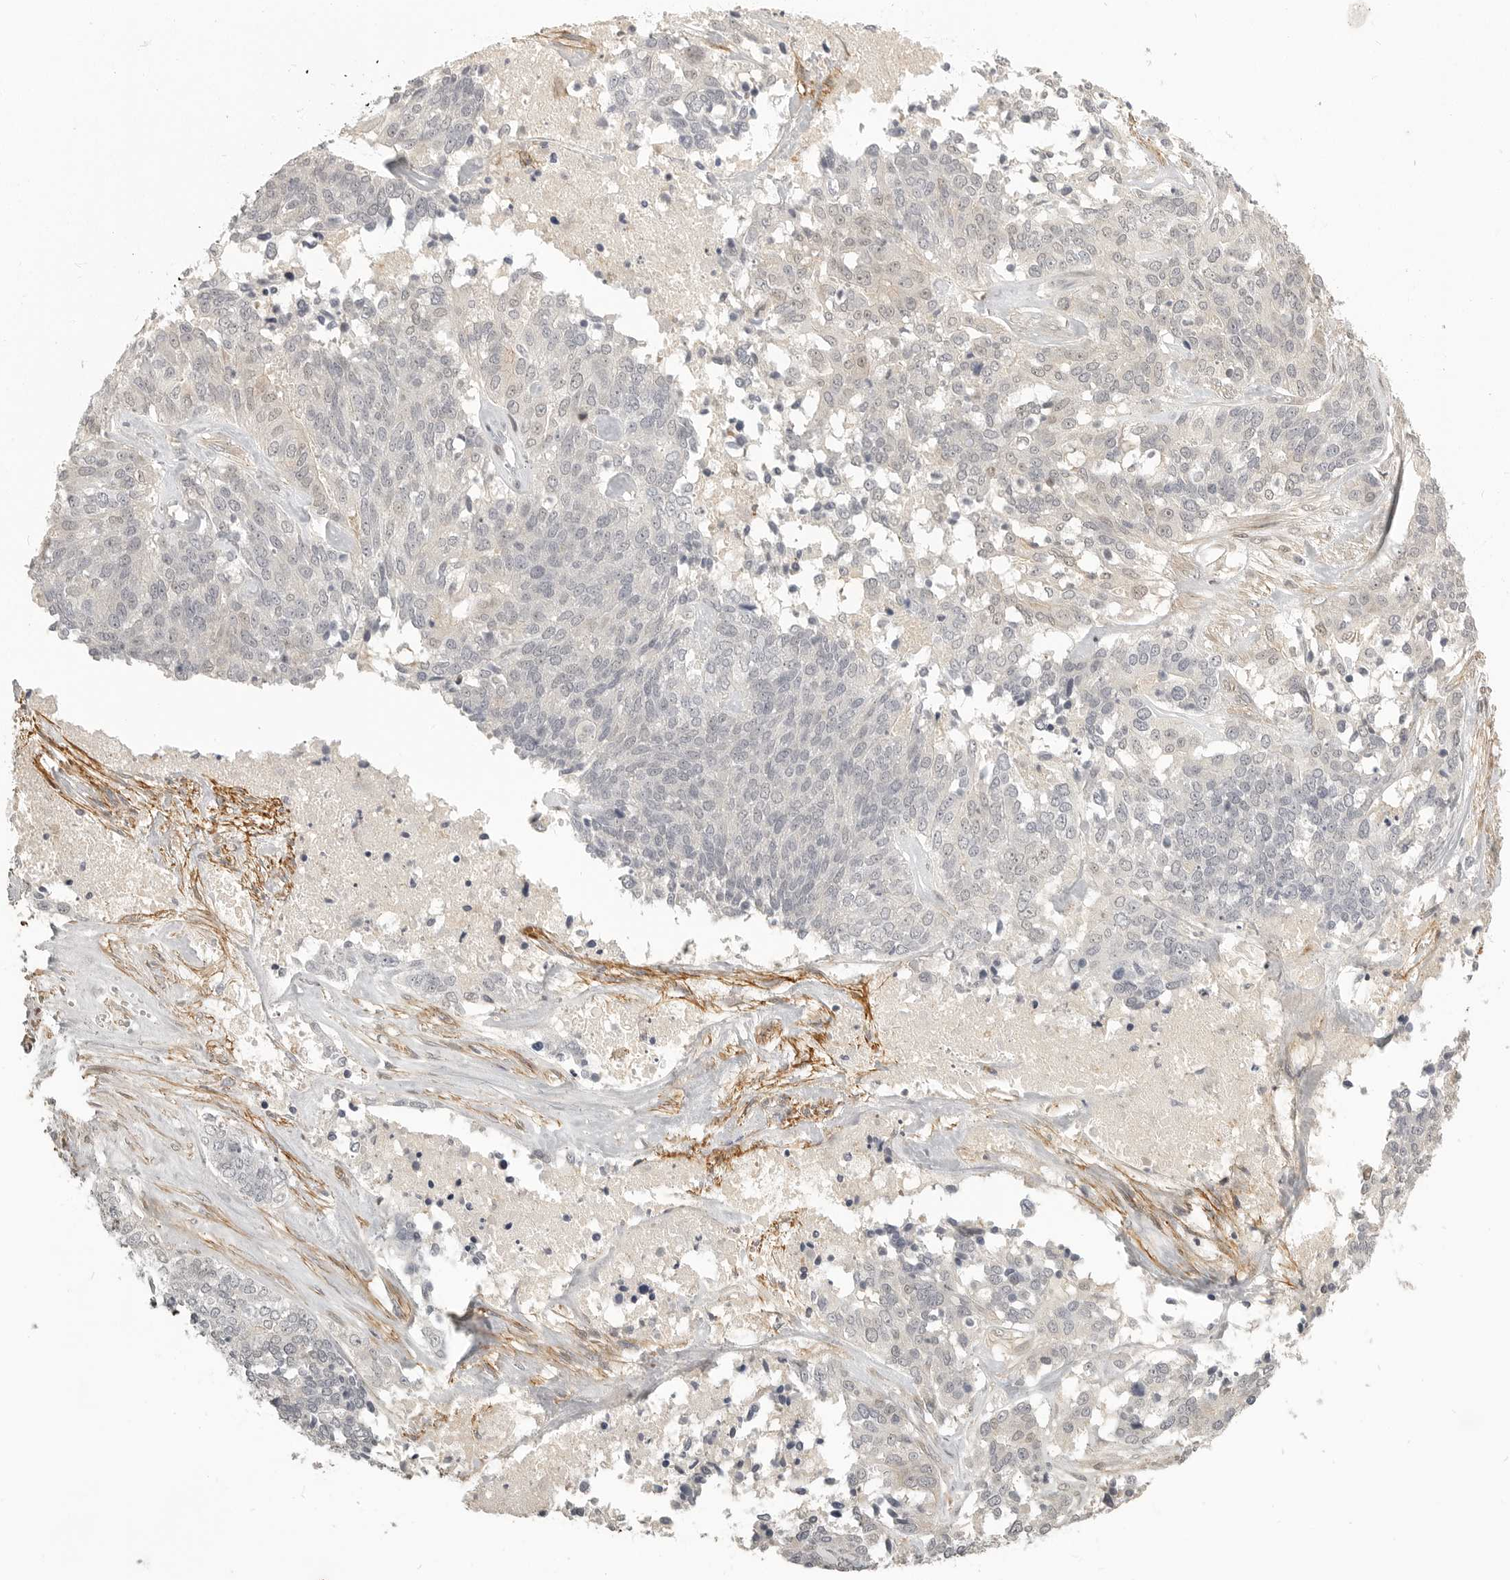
{"staining": {"intensity": "negative", "quantity": "none", "location": "none"}, "tissue": "ovarian cancer", "cell_type": "Tumor cells", "image_type": "cancer", "snomed": [{"axis": "morphology", "description": "Cystadenocarcinoma, serous, NOS"}, {"axis": "topography", "description": "Ovary"}], "caption": "Ovarian cancer stained for a protein using immunohistochemistry (IHC) shows no expression tumor cells.", "gene": "UROD", "patient": {"sex": "female", "age": 44}}